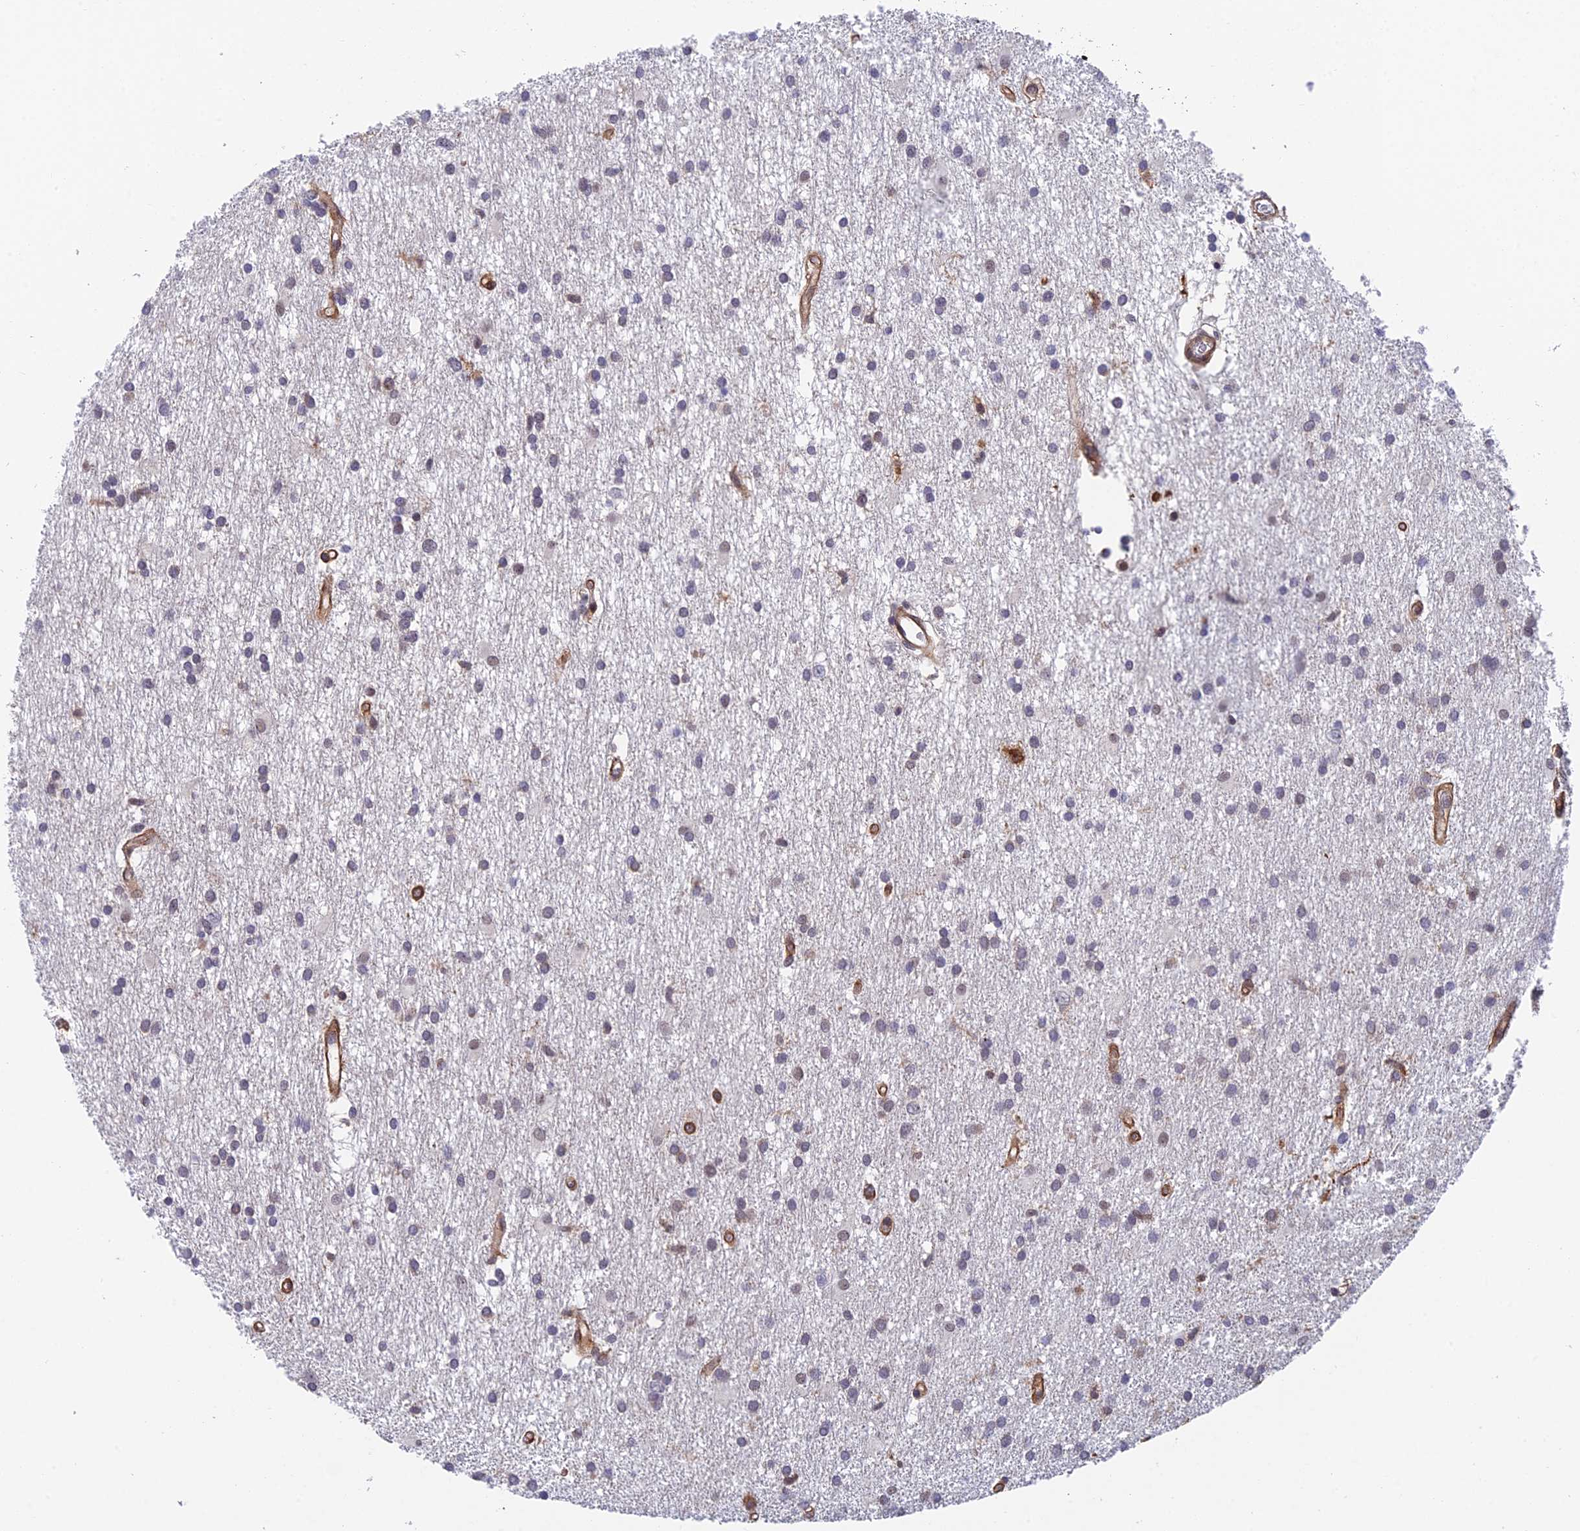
{"staining": {"intensity": "negative", "quantity": "none", "location": "none"}, "tissue": "glioma", "cell_type": "Tumor cells", "image_type": "cancer", "snomed": [{"axis": "morphology", "description": "Glioma, malignant, High grade"}, {"axis": "topography", "description": "Brain"}], "caption": "The IHC image has no significant expression in tumor cells of high-grade glioma (malignant) tissue. (DAB IHC visualized using brightfield microscopy, high magnification).", "gene": "NSMCE1", "patient": {"sex": "male", "age": 77}}